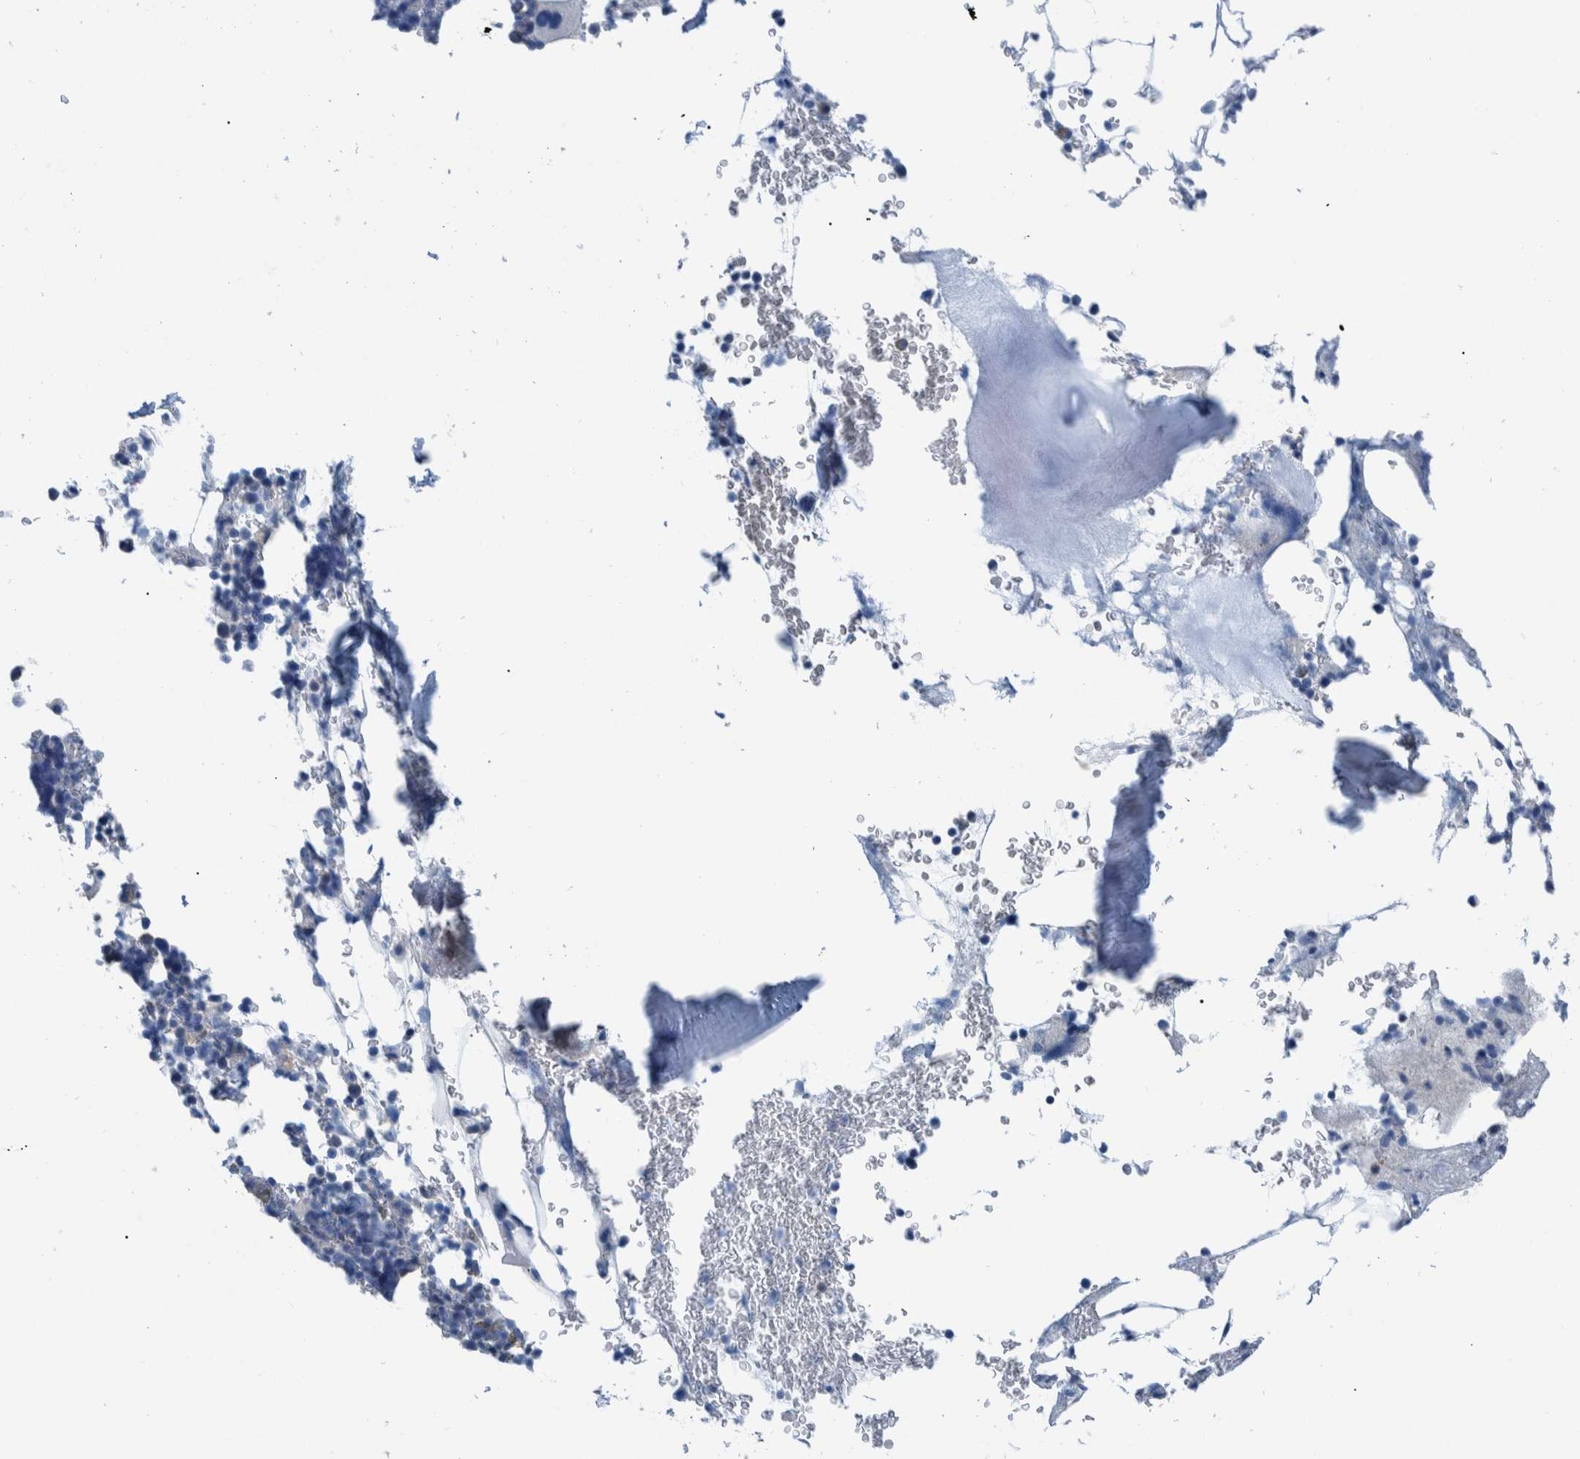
{"staining": {"intensity": "negative", "quantity": "none", "location": "none"}, "tissue": "bone marrow", "cell_type": "Hematopoietic cells", "image_type": "normal", "snomed": [{"axis": "morphology", "description": "Normal tissue, NOS"}, {"axis": "topography", "description": "Bone marrow"}], "caption": "Immunohistochemistry photomicrograph of benign human bone marrow stained for a protein (brown), which reveals no staining in hematopoietic cells.", "gene": "IDO1", "patient": {"sex": "female", "age": 81}}